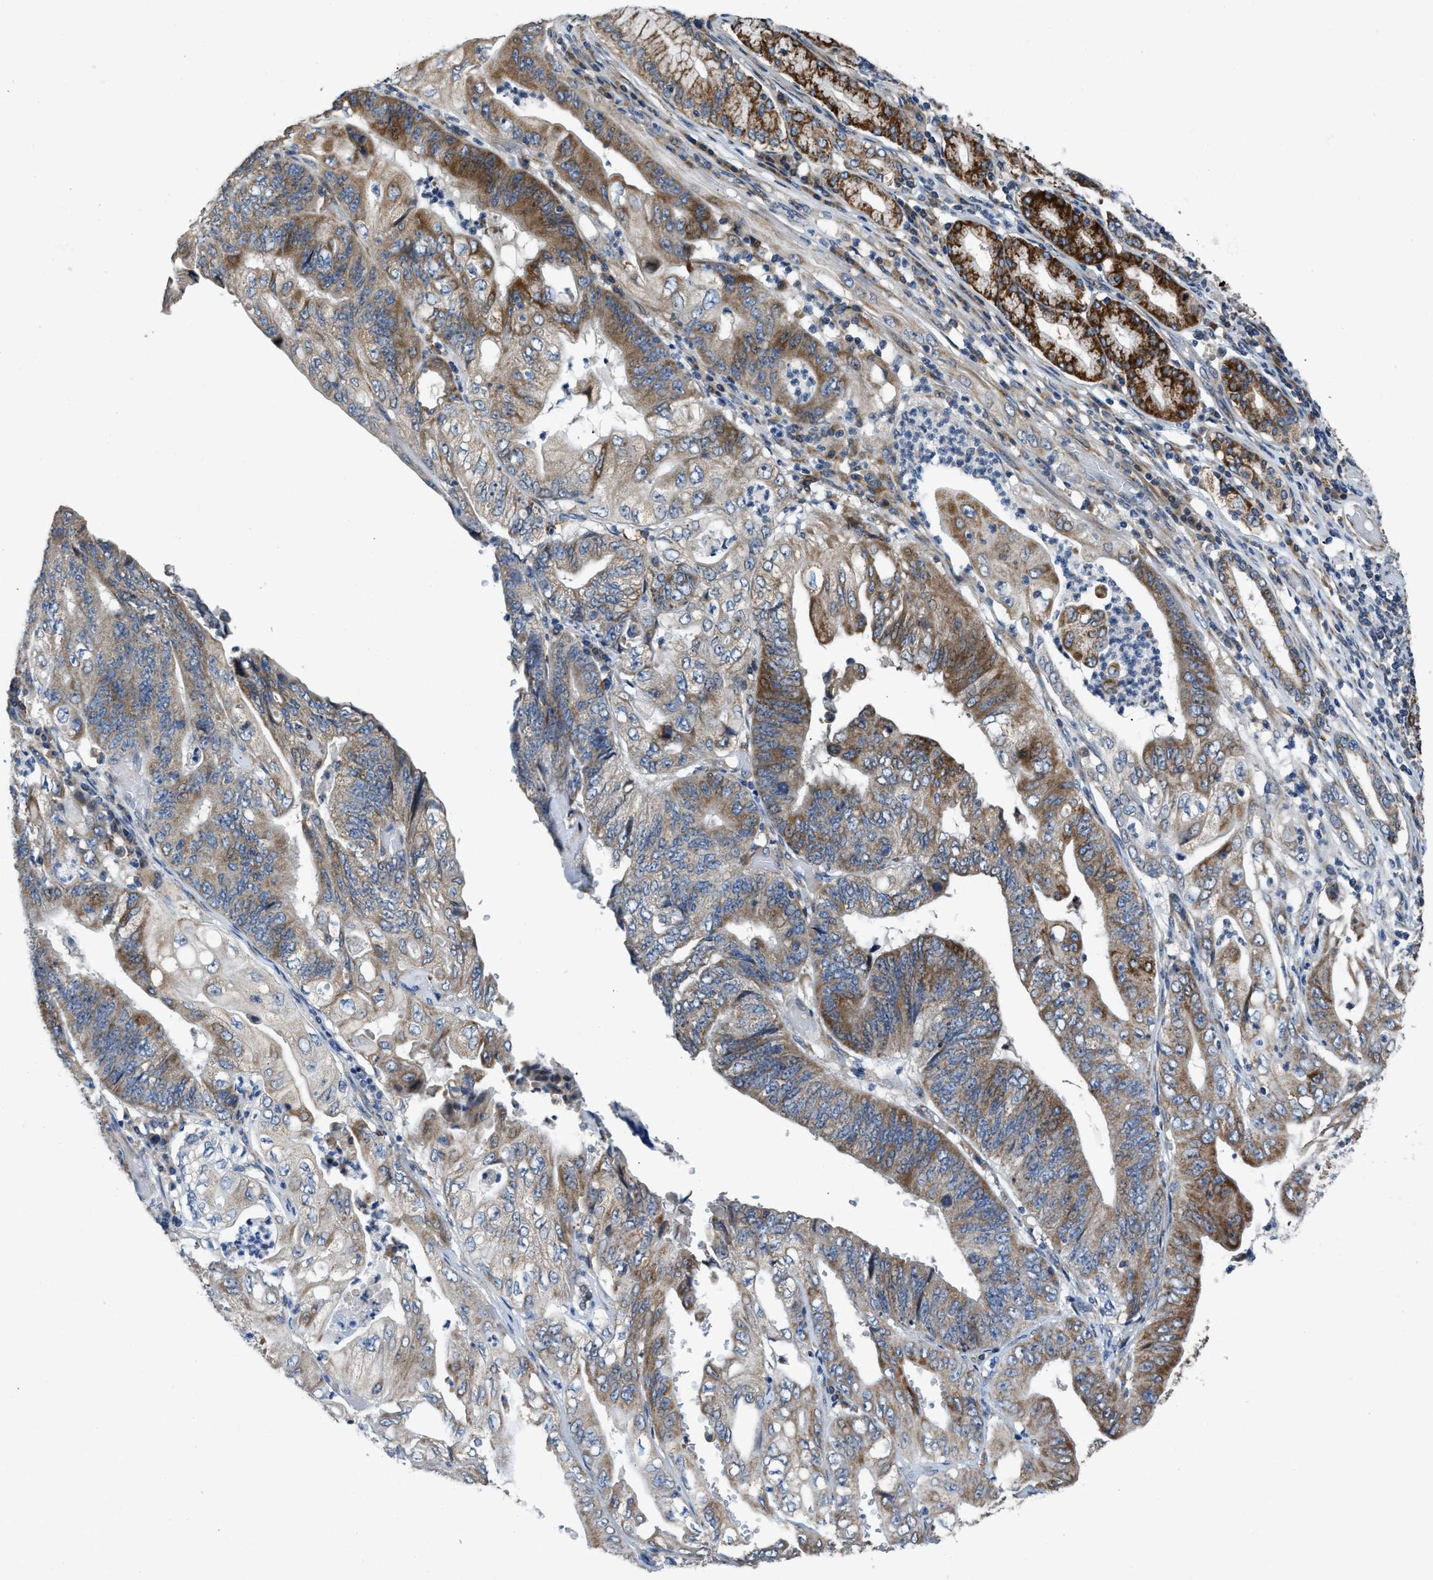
{"staining": {"intensity": "moderate", "quantity": ">75%", "location": "cytoplasmic/membranous"}, "tissue": "stomach cancer", "cell_type": "Tumor cells", "image_type": "cancer", "snomed": [{"axis": "morphology", "description": "Adenocarcinoma, NOS"}, {"axis": "topography", "description": "Stomach"}], "caption": "Brown immunohistochemical staining in stomach cancer (adenocarcinoma) displays moderate cytoplasmic/membranous positivity in about >75% of tumor cells.", "gene": "TMEM150A", "patient": {"sex": "female", "age": 73}}